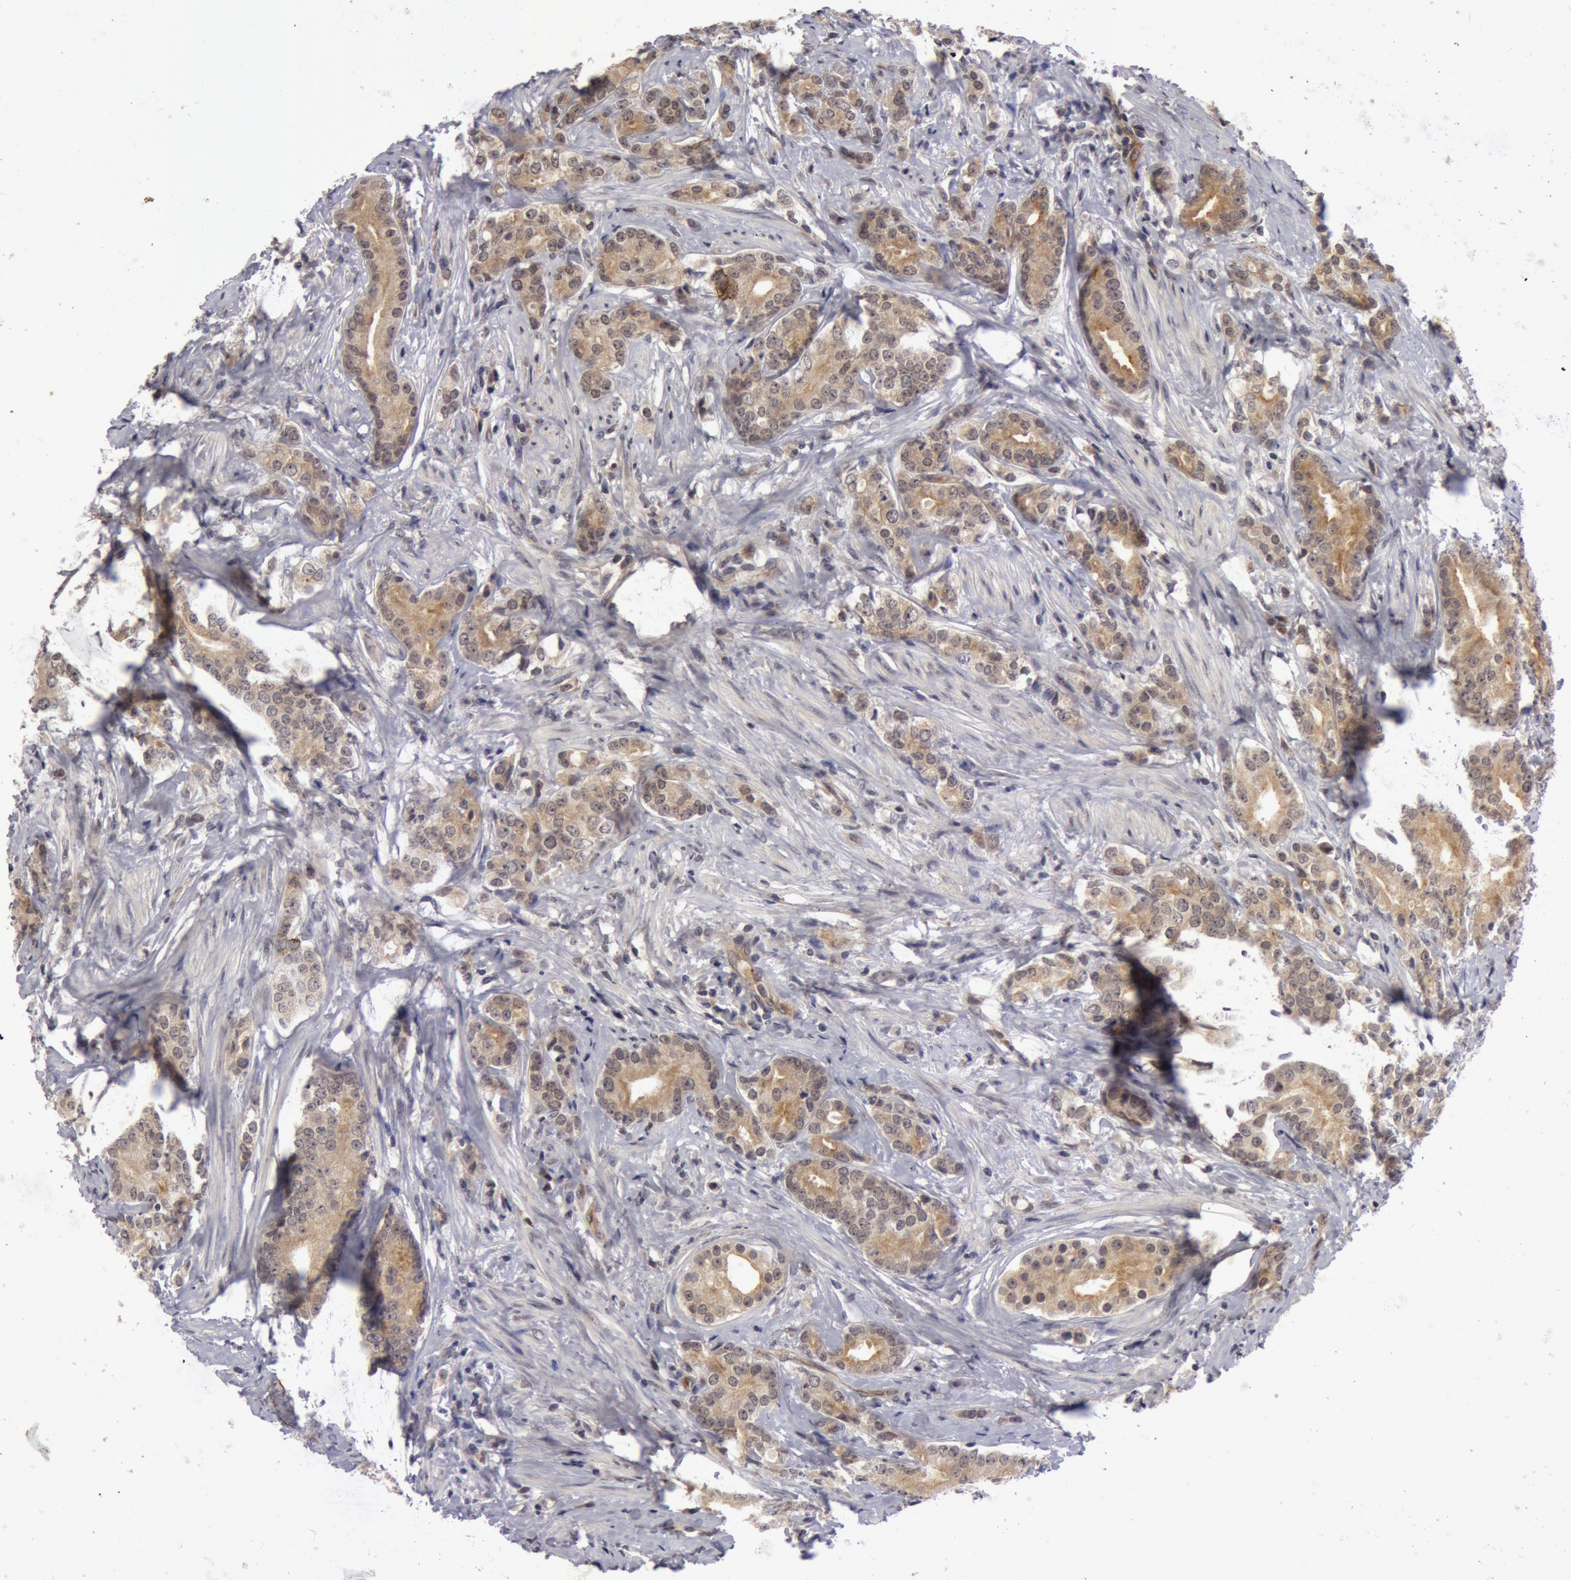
{"staining": {"intensity": "moderate", "quantity": "25%-75%", "location": "cytoplasmic/membranous"}, "tissue": "prostate cancer", "cell_type": "Tumor cells", "image_type": "cancer", "snomed": [{"axis": "morphology", "description": "Adenocarcinoma, Medium grade"}, {"axis": "topography", "description": "Prostate"}], "caption": "Human prostate cancer stained for a protein (brown) shows moderate cytoplasmic/membranous positive positivity in approximately 25%-75% of tumor cells.", "gene": "SYTL4", "patient": {"sex": "male", "age": 59}}